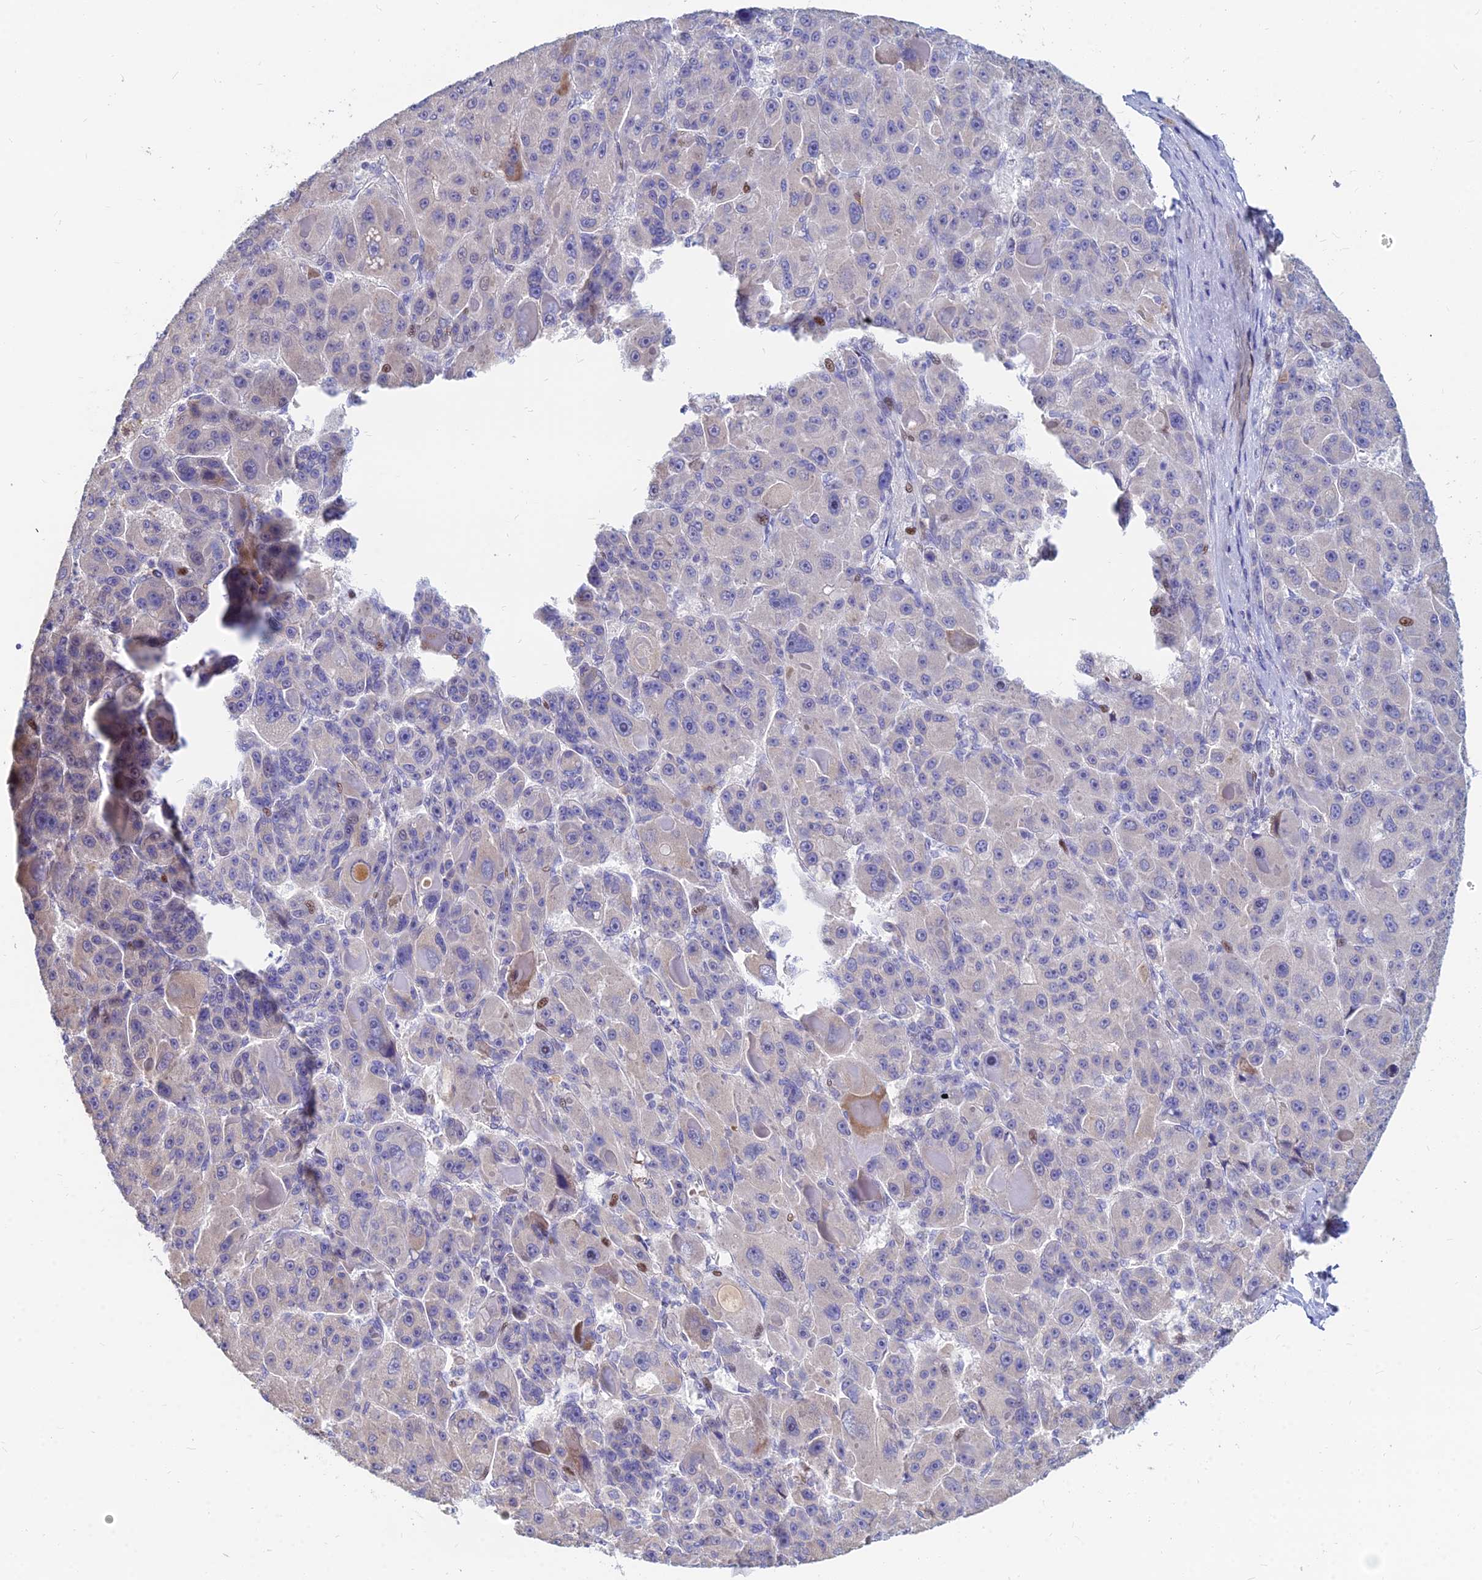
{"staining": {"intensity": "moderate", "quantity": "<25%", "location": "cytoplasmic/membranous"}, "tissue": "liver cancer", "cell_type": "Tumor cells", "image_type": "cancer", "snomed": [{"axis": "morphology", "description": "Carcinoma, Hepatocellular, NOS"}, {"axis": "topography", "description": "Liver"}], "caption": "Immunohistochemistry (IHC) (DAB (3,3'-diaminobenzidine)) staining of liver cancer displays moderate cytoplasmic/membranous protein positivity in about <25% of tumor cells.", "gene": "GOLGA6D", "patient": {"sex": "male", "age": 76}}